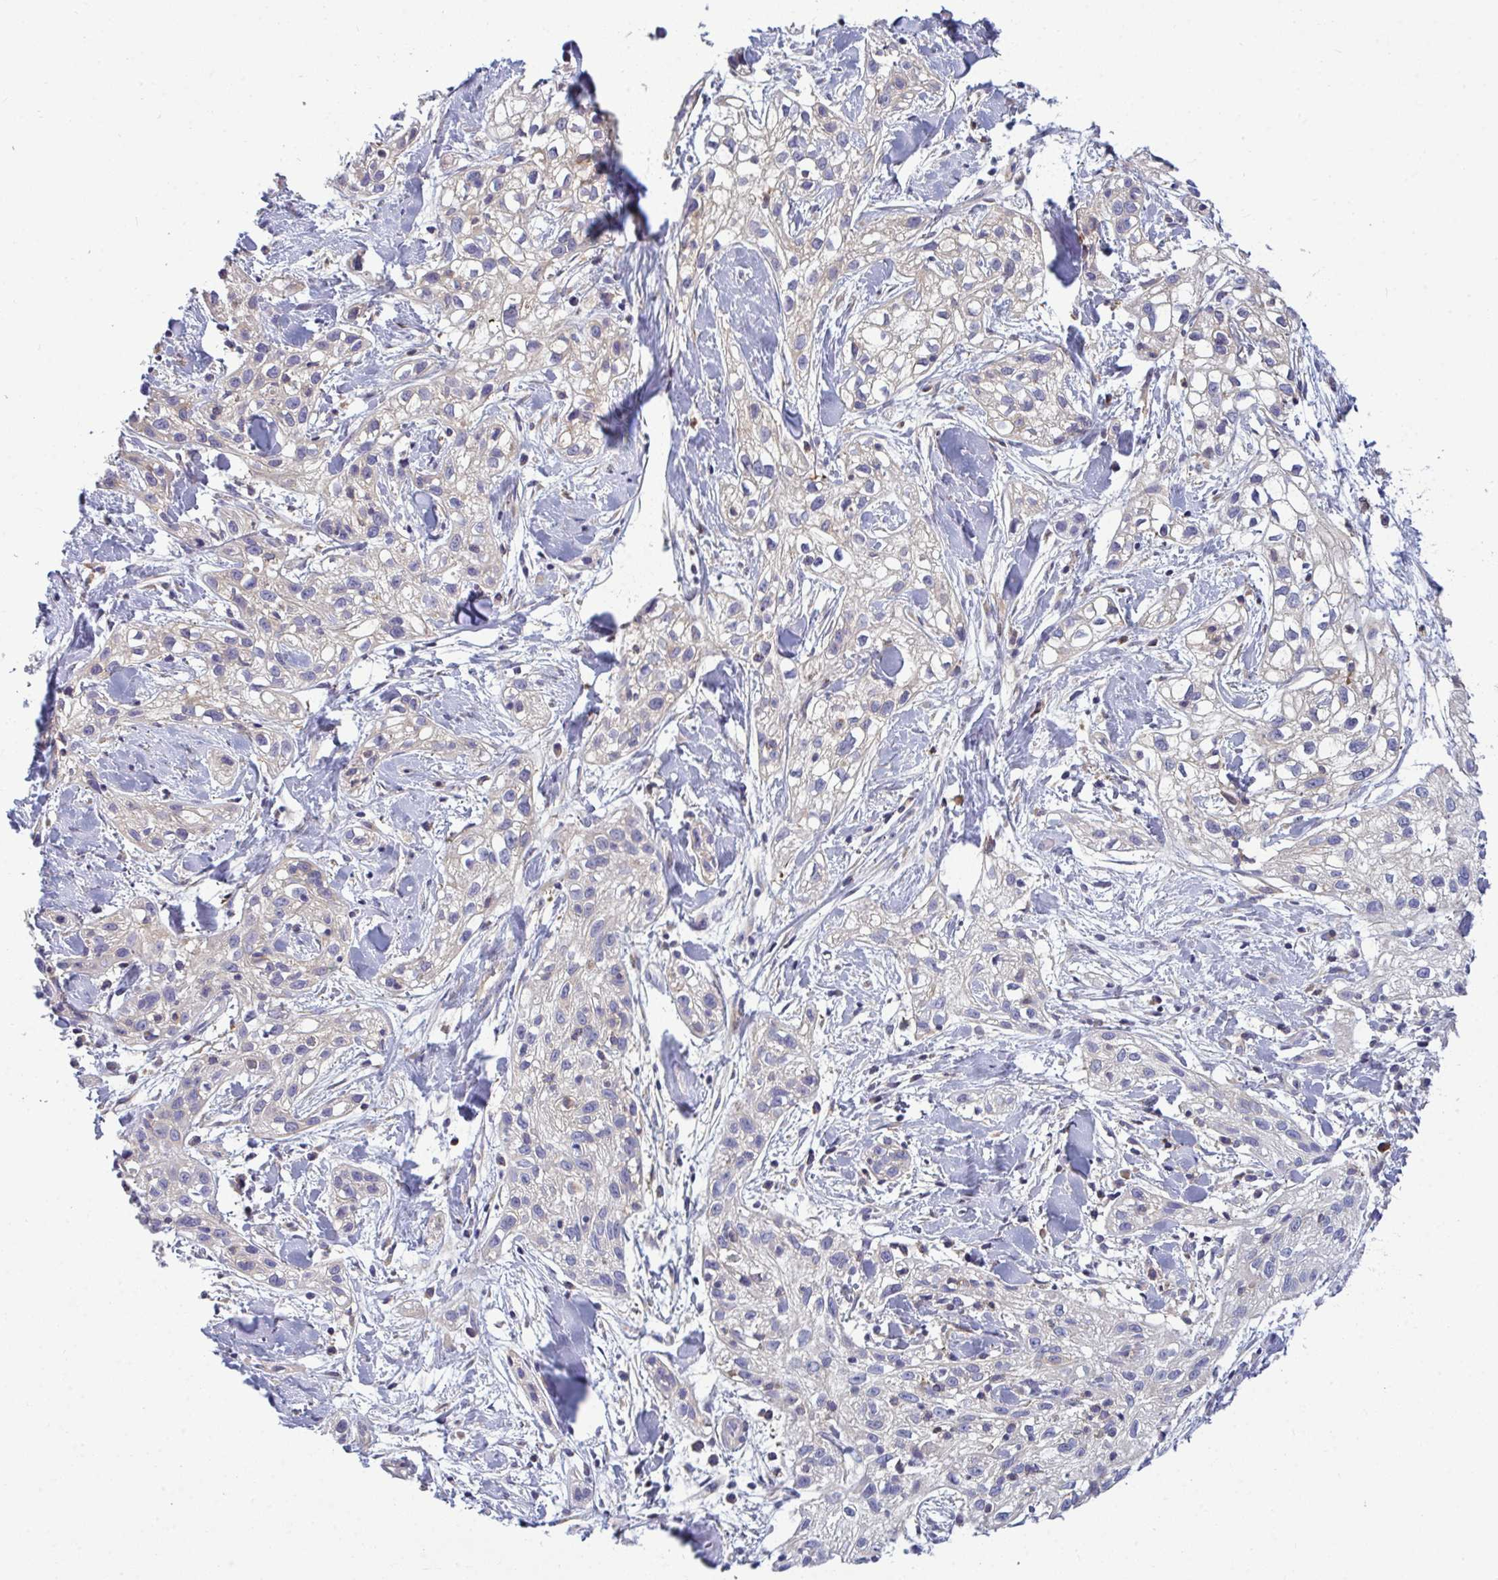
{"staining": {"intensity": "weak", "quantity": "<25%", "location": "cytoplasmic/membranous"}, "tissue": "skin cancer", "cell_type": "Tumor cells", "image_type": "cancer", "snomed": [{"axis": "morphology", "description": "Squamous cell carcinoma, NOS"}, {"axis": "topography", "description": "Skin"}], "caption": "Tumor cells are negative for brown protein staining in skin cancer (squamous cell carcinoma).", "gene": "SLC30A6", "patient": {"sex": "male", "age": 82}}